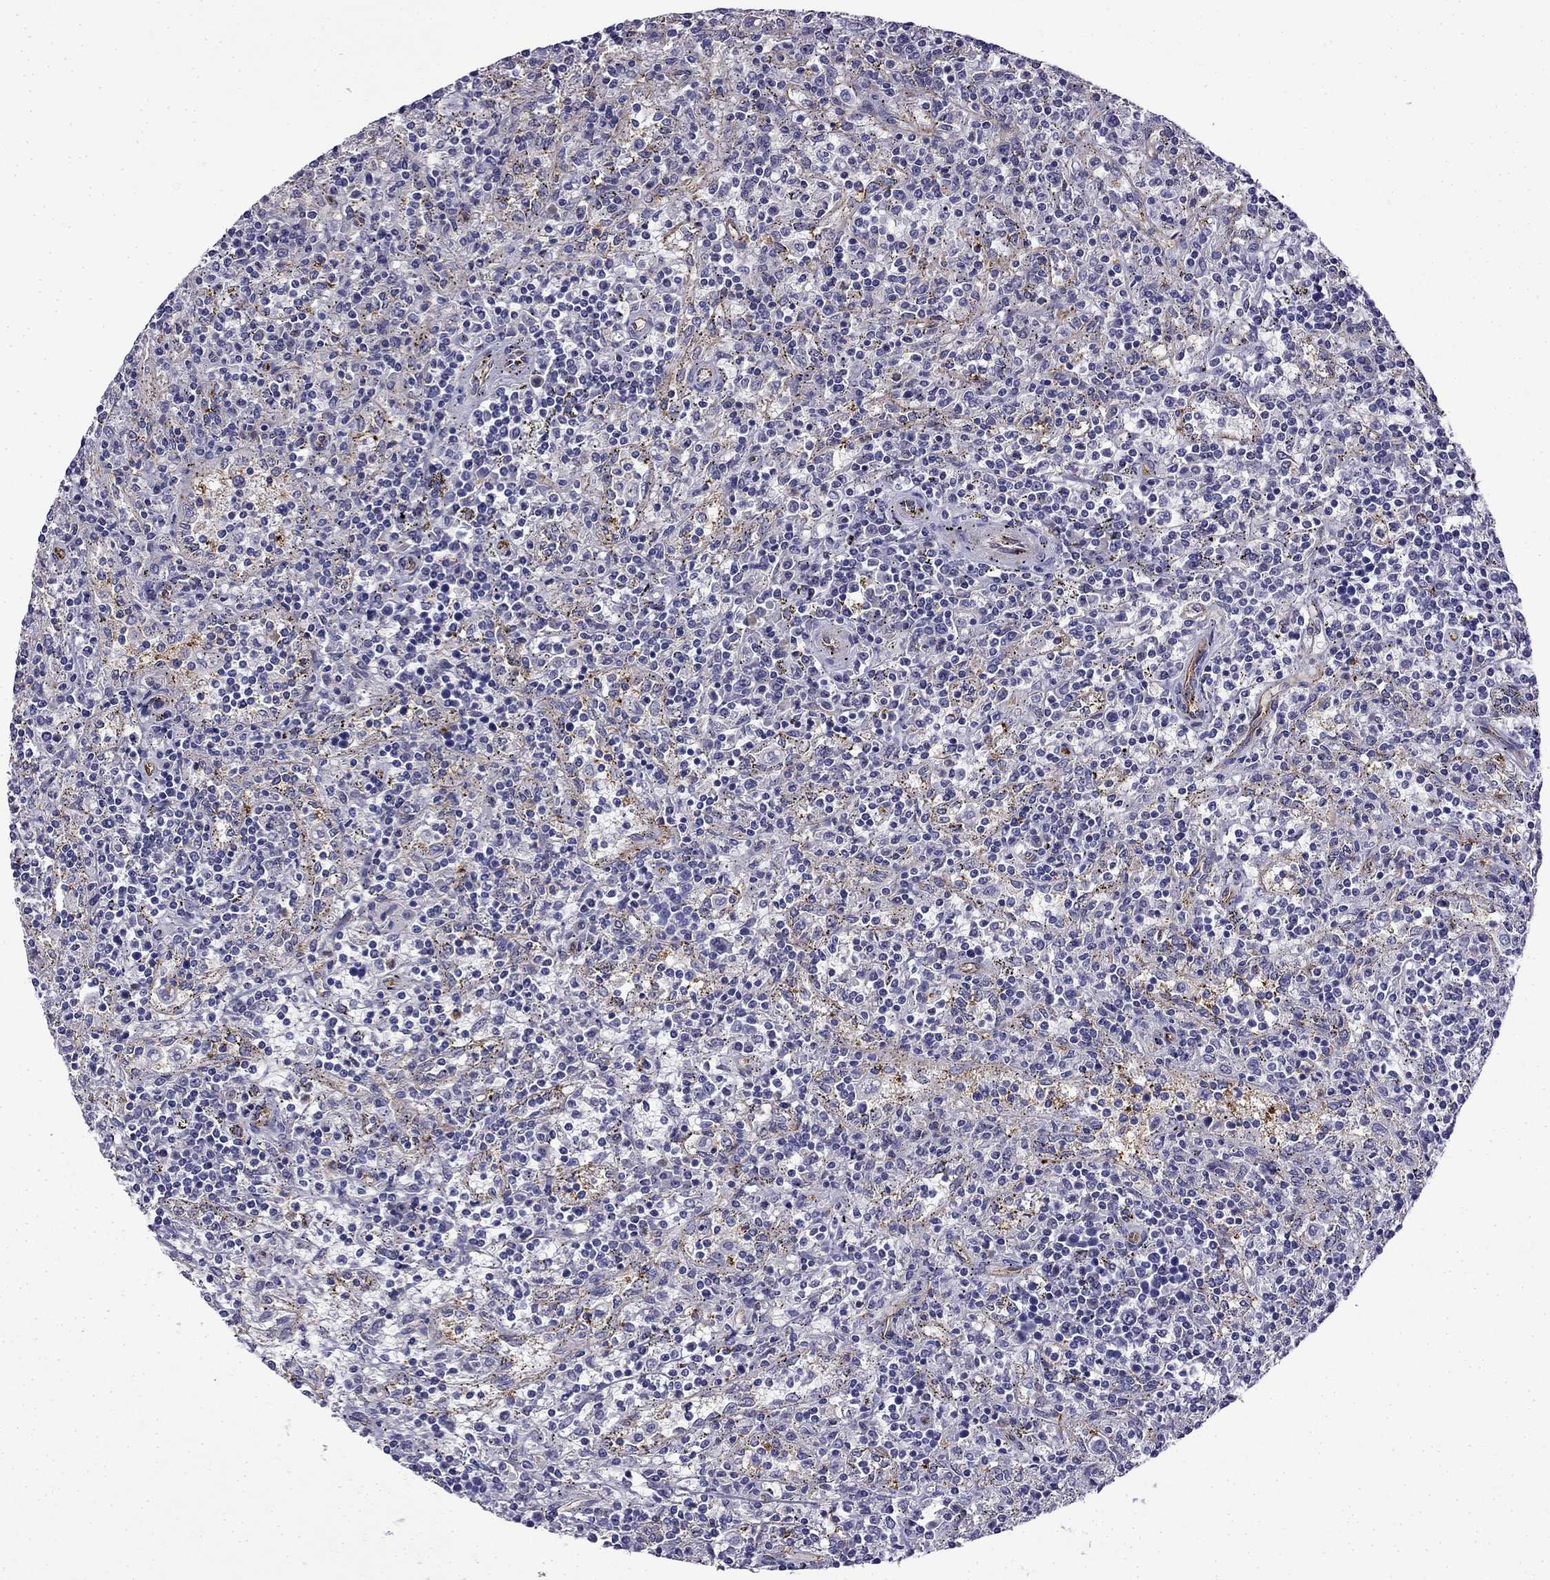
{"staining": {"intensity": "negative", "quantity": "none", "location": "none"}, "tissue": "lymphoma", "cell_type": "Tumor cells", "image_type": "cancer", "snomed": [{"axis": "morphology", "description": "Malignant lymphoma, non-Hodgkin's type, Low grade"}, {"axis": "topography", "description": "Spleen"}], "caption": "A micrograph of human lymphoma is negative for staining in tumor cells.", "gene": "MAP4", "patient": {"sex": "male", "age": 62}}